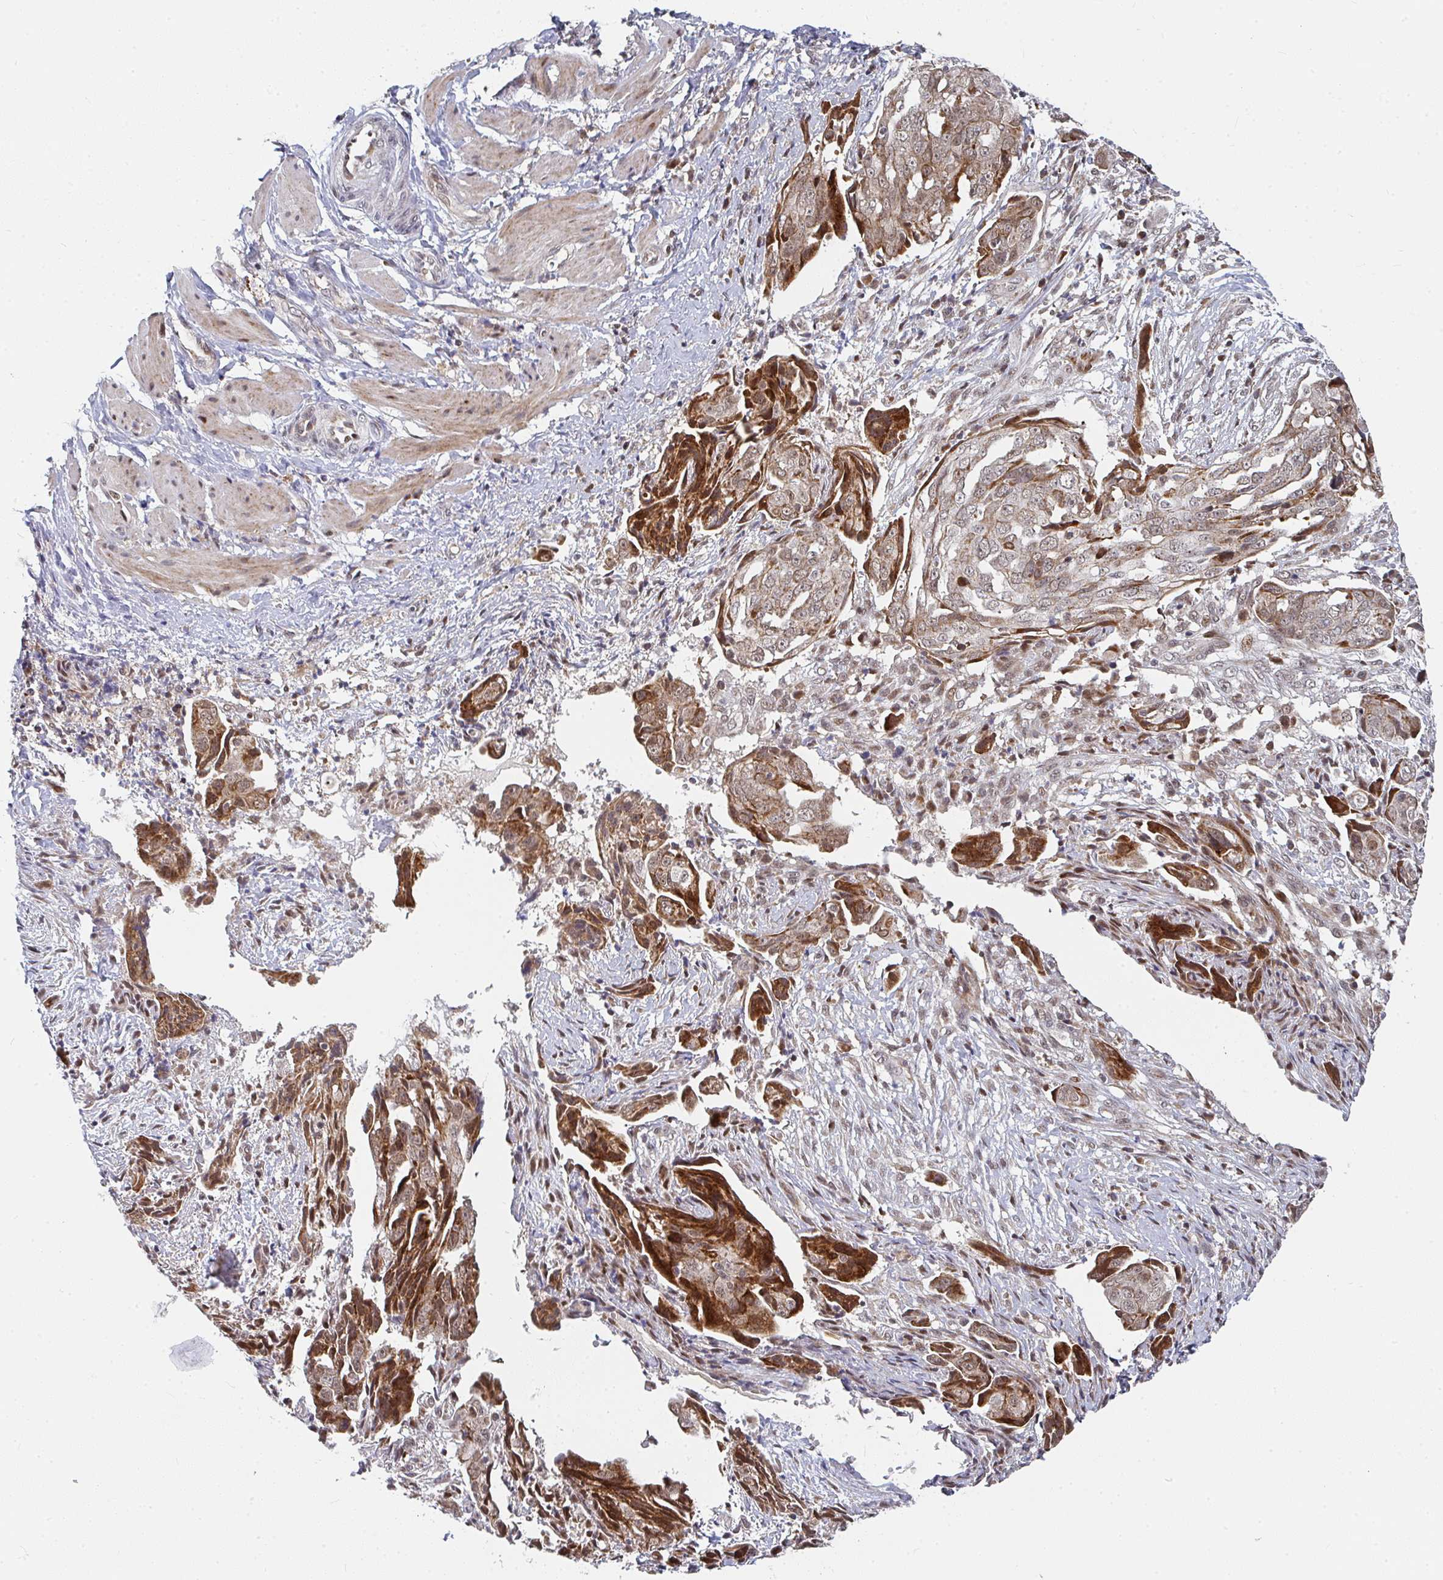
{"staining": {"intensity": "strong", "quantity": ">75%", "location": "cytoplasmic/membranous,nuclear"}, "tissue": "ovarian cancer", "cell_type": "Tumor cells", "image_type": "cancer", "snomed": [{"axis": "morphology", "description": "Carcinoma, endometroid"}, {"axis": "topography", "description": "Ovary"}], "caption": "Protein expression analysis of human ovarian cancer reveals strong cytoplasmic/membranous and nuclear staining in approximately >75% of tumor cells.", "gene": "RBBP5", "patient": {"sex": "female", "age": 70}}